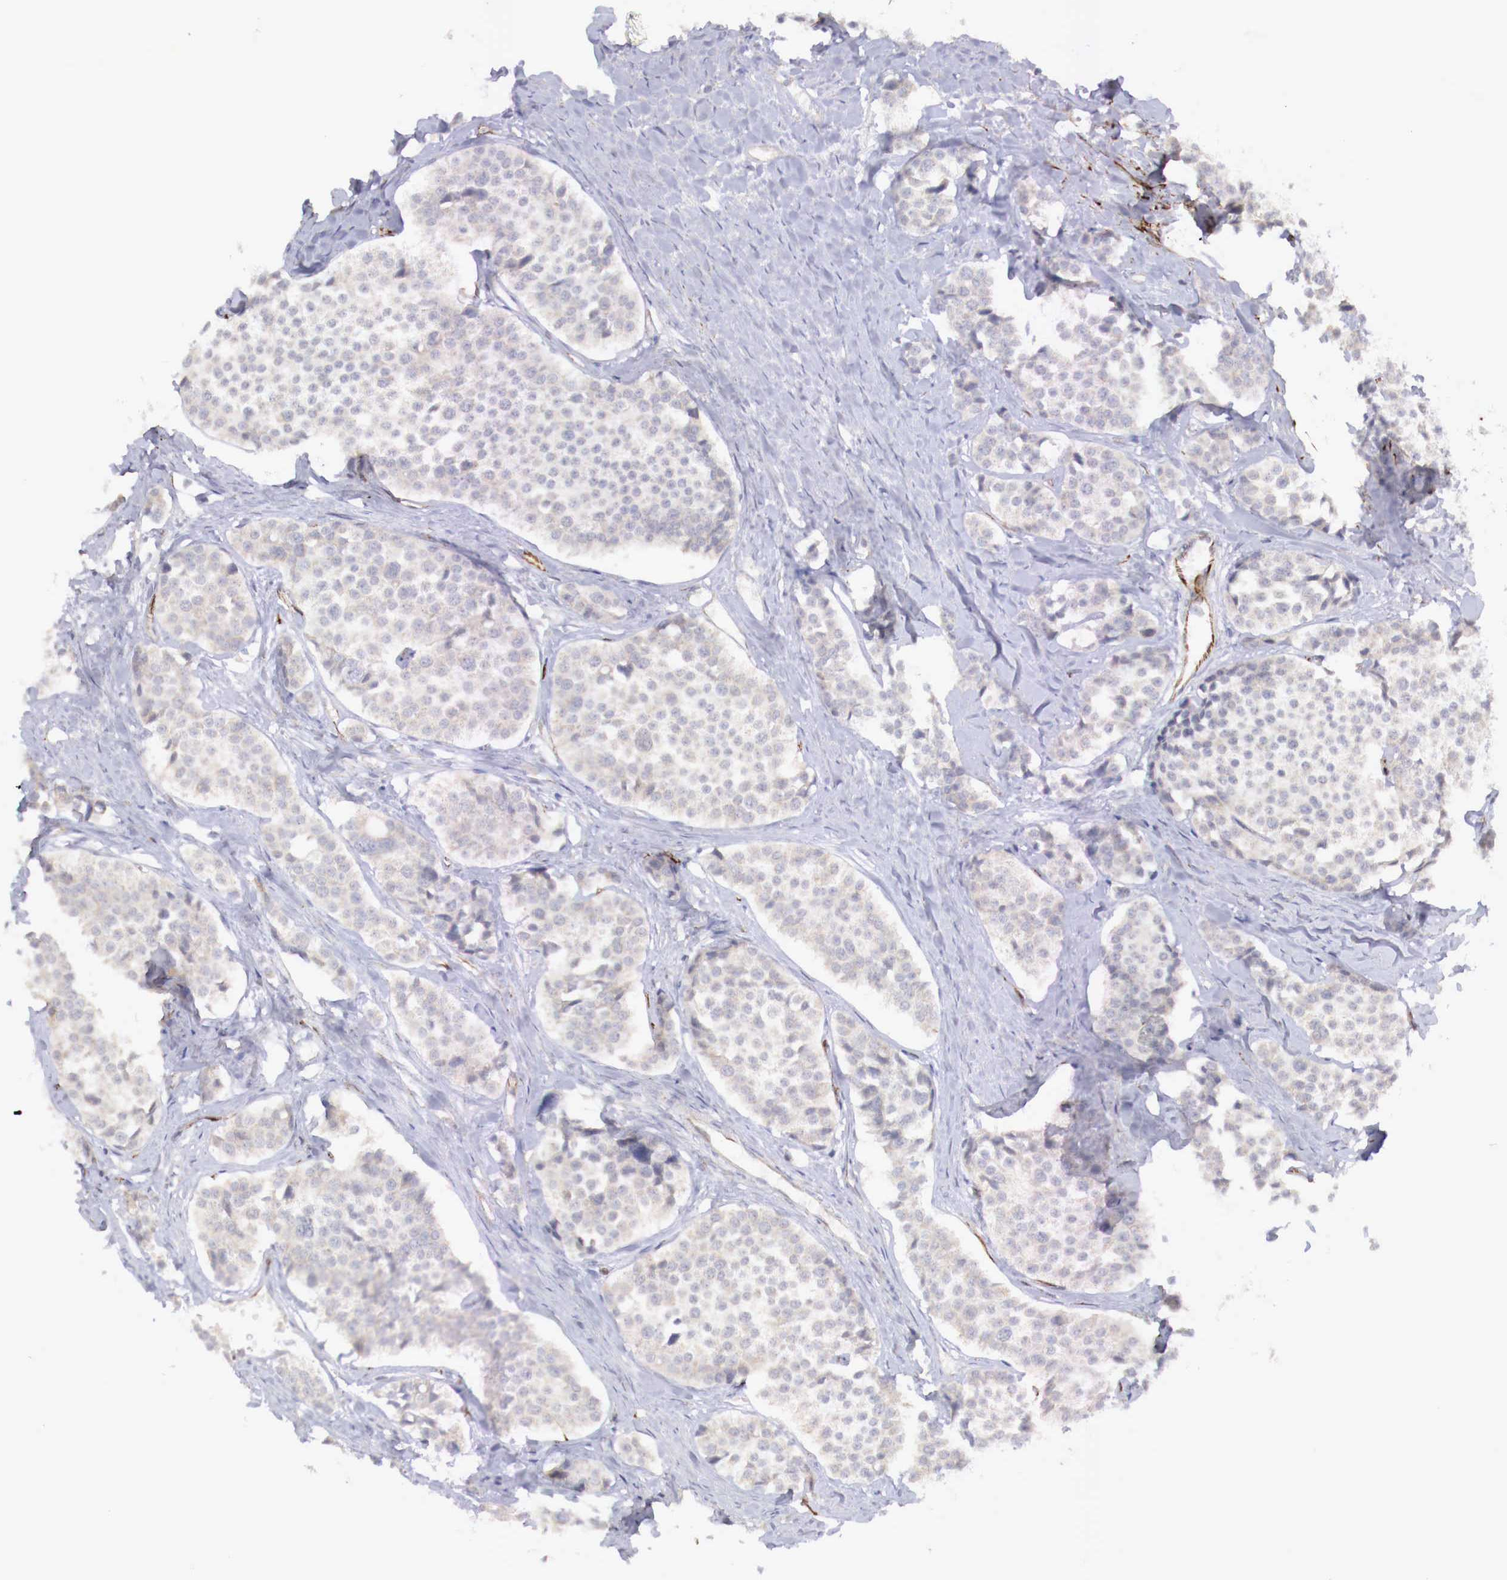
{"staining": {"intensity": "negative", "quantity": "none", "location": "none"}, "tissue": "carcinoid", "cell_type": "Tumor cells", "image_type": "cancer", "snomed": [{"axis": "morphology", "description": "Carcinoid, malignant, NOS"}, {"axis": "topography", "description": "Small intestine"}], "caption": "IHC of carcinoid shows no positivity in tumor cells.", "gene": "WT1", "patient": {"sex": "male", "age": 60}}